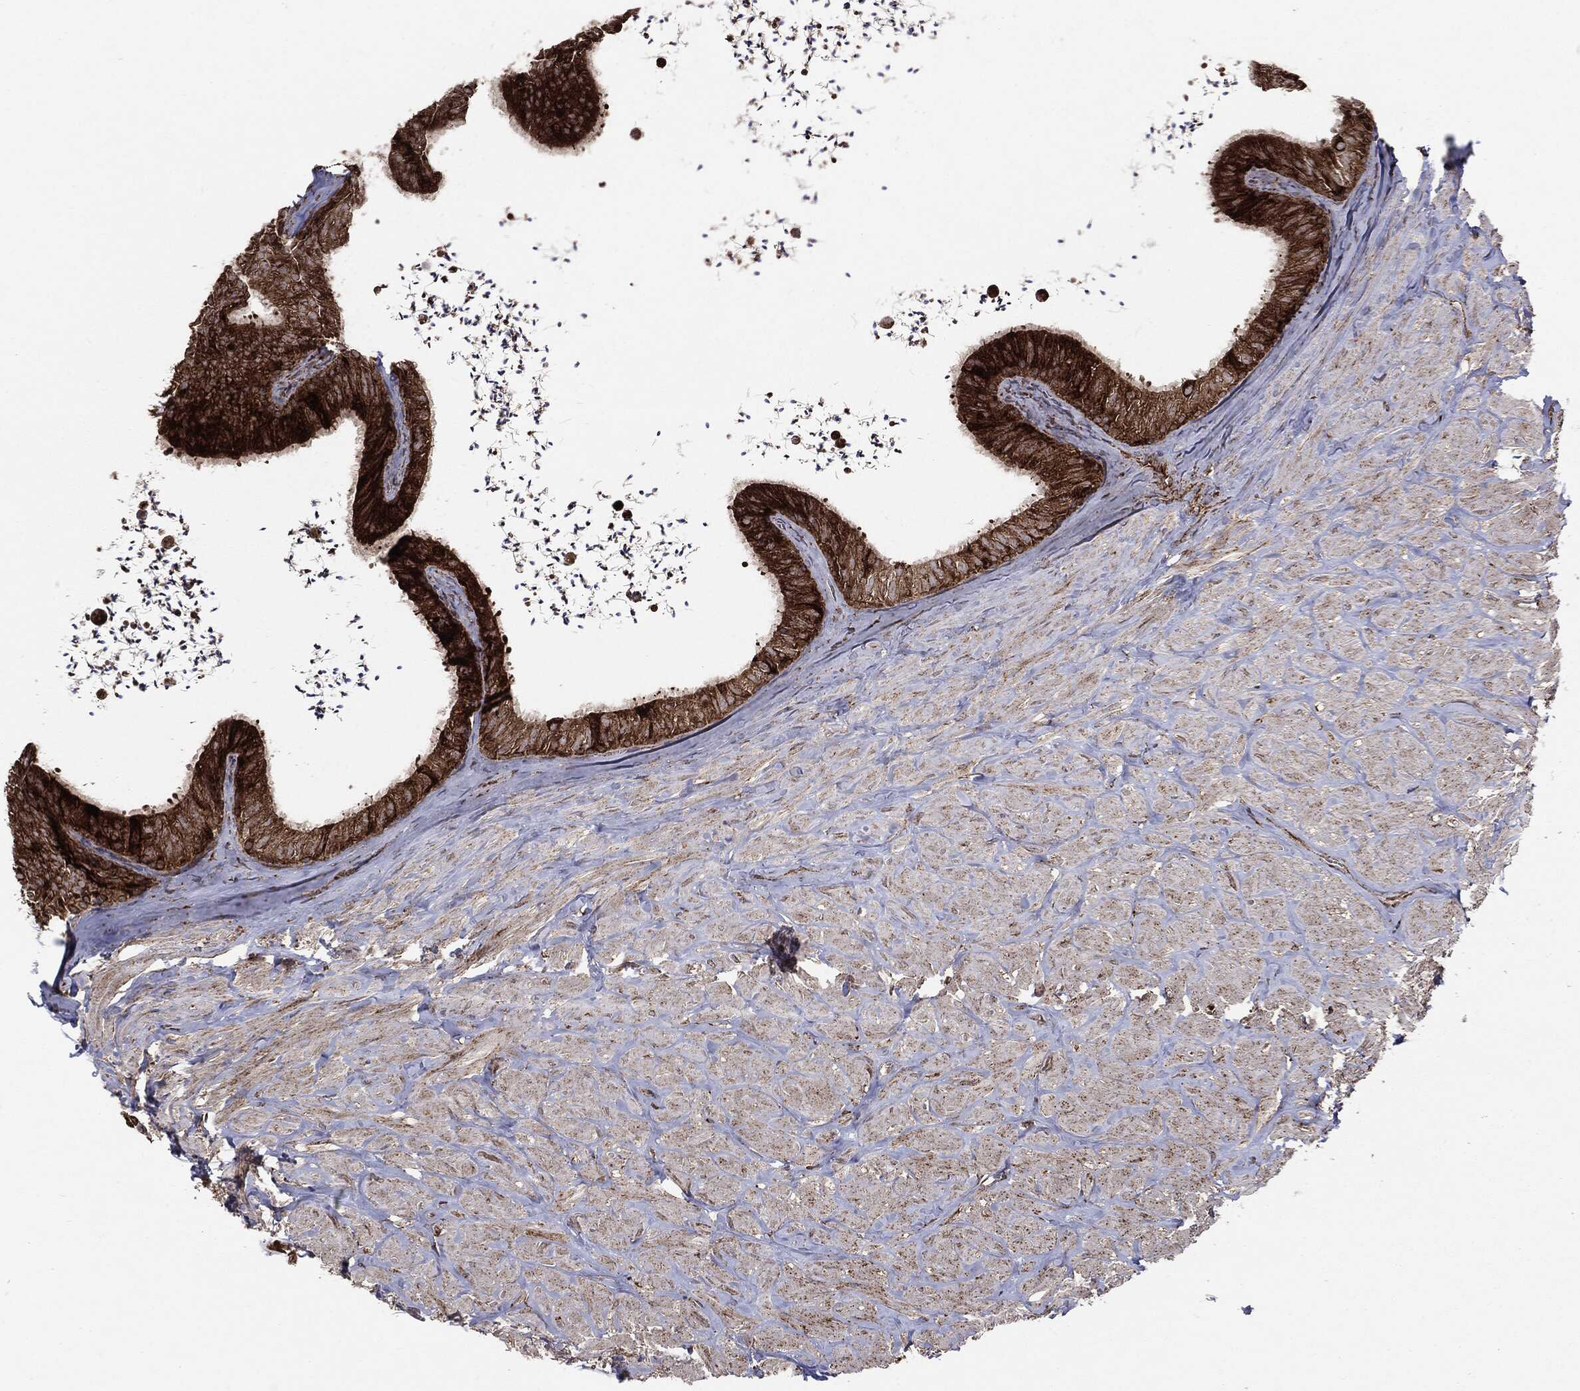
{"staining": {"intensity": "strong", "quantity": ">75%", "location": "cytoplasmic/membranous"}, "tissue": "epididymis", "cell_type": "Glandular cells", "image_type": "normal", "snomed": [{"axis": "morphology", "description": "Normal tissue, NOS"}, {"axis": "topography", "description": "Epididymis"}], "caption": "Immunohistochemical staining of normal epididymis shows >75% levels of strong cytoplasmic/membranous protein staining in approximately >75% of glandular cells.", "gene": "MAP2K1", "patient": {"sex": "male", "age": 32}}